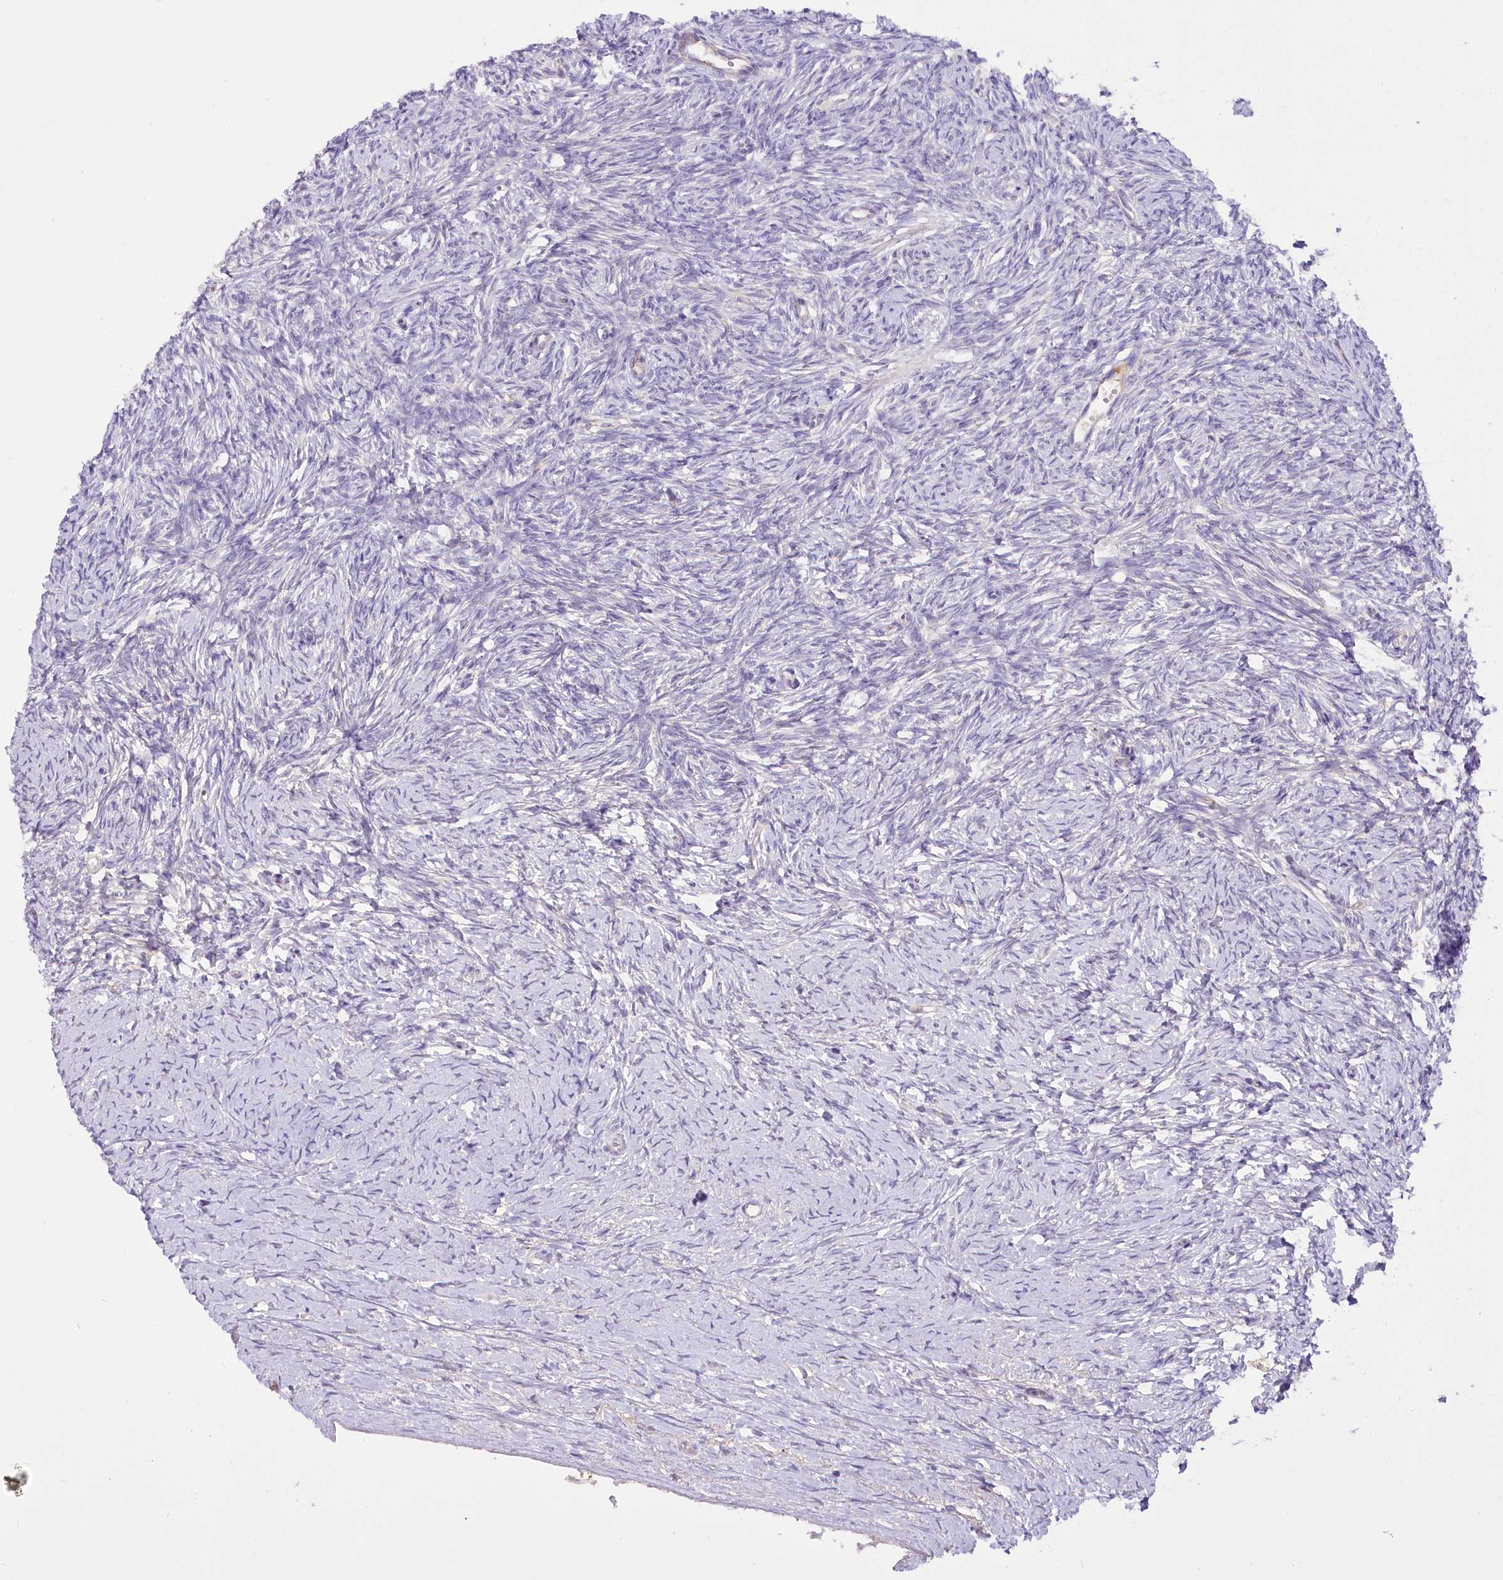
{"staining": {"intensity": "negative", "quantity": "none", "location": "none"}, "tissue": "ovary", "cell_type": "Ovarian stroma cells", "image_type": "normal", "snomed": [{"axis": "morphology", "description": "Normal tissue, NOS"}, {"axis": "morphology", "description": "Developmental malformation"}, {"axis": "topography", "description": "Ovary"}], "caption": "Ovarian stroma cells show no significant positivity in unremarkable ovary.", "gene": "DPYD", "patient": {"sex": "female", "age": 39}}